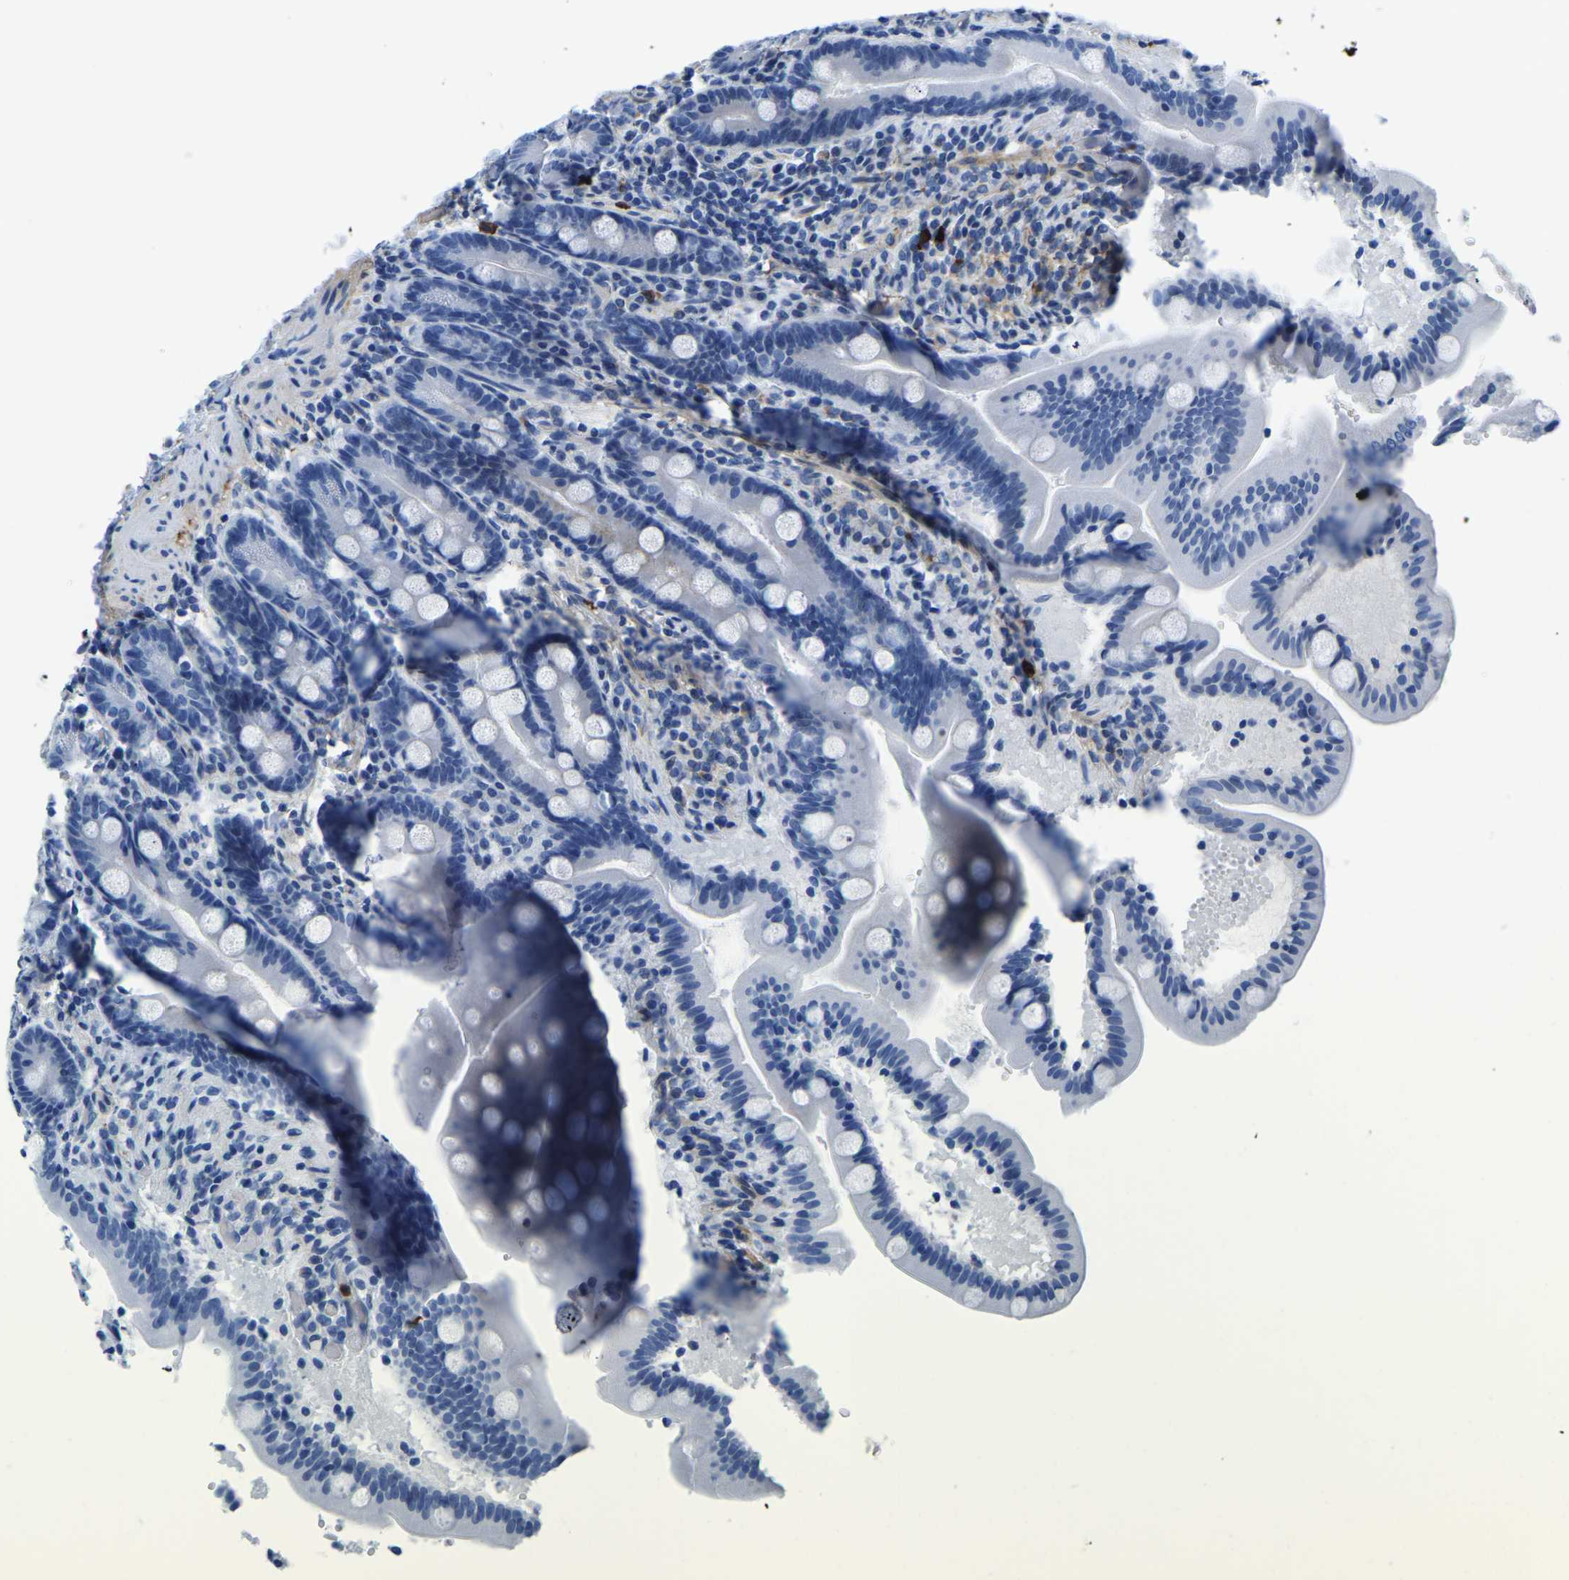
{"staining": {"intensity": "negative", "quantity": "none", "location": "none"}, "tissue": "duodenum", "cell_type": "Glandular cells", "image_type": "normal", "snomed": [{"axis": "morphology", "description": "Normal tissue, NOS"}, {"axis": "topography", "description": "Duodenum"}], "caption": "A micrograph of duodenum stained for a protein displays no brown staining in glandular cells. (DAB IHC with hematoxylin counter stain).", "gene": "MS4A3", "patient": {"sex": "male", "age": 54}}